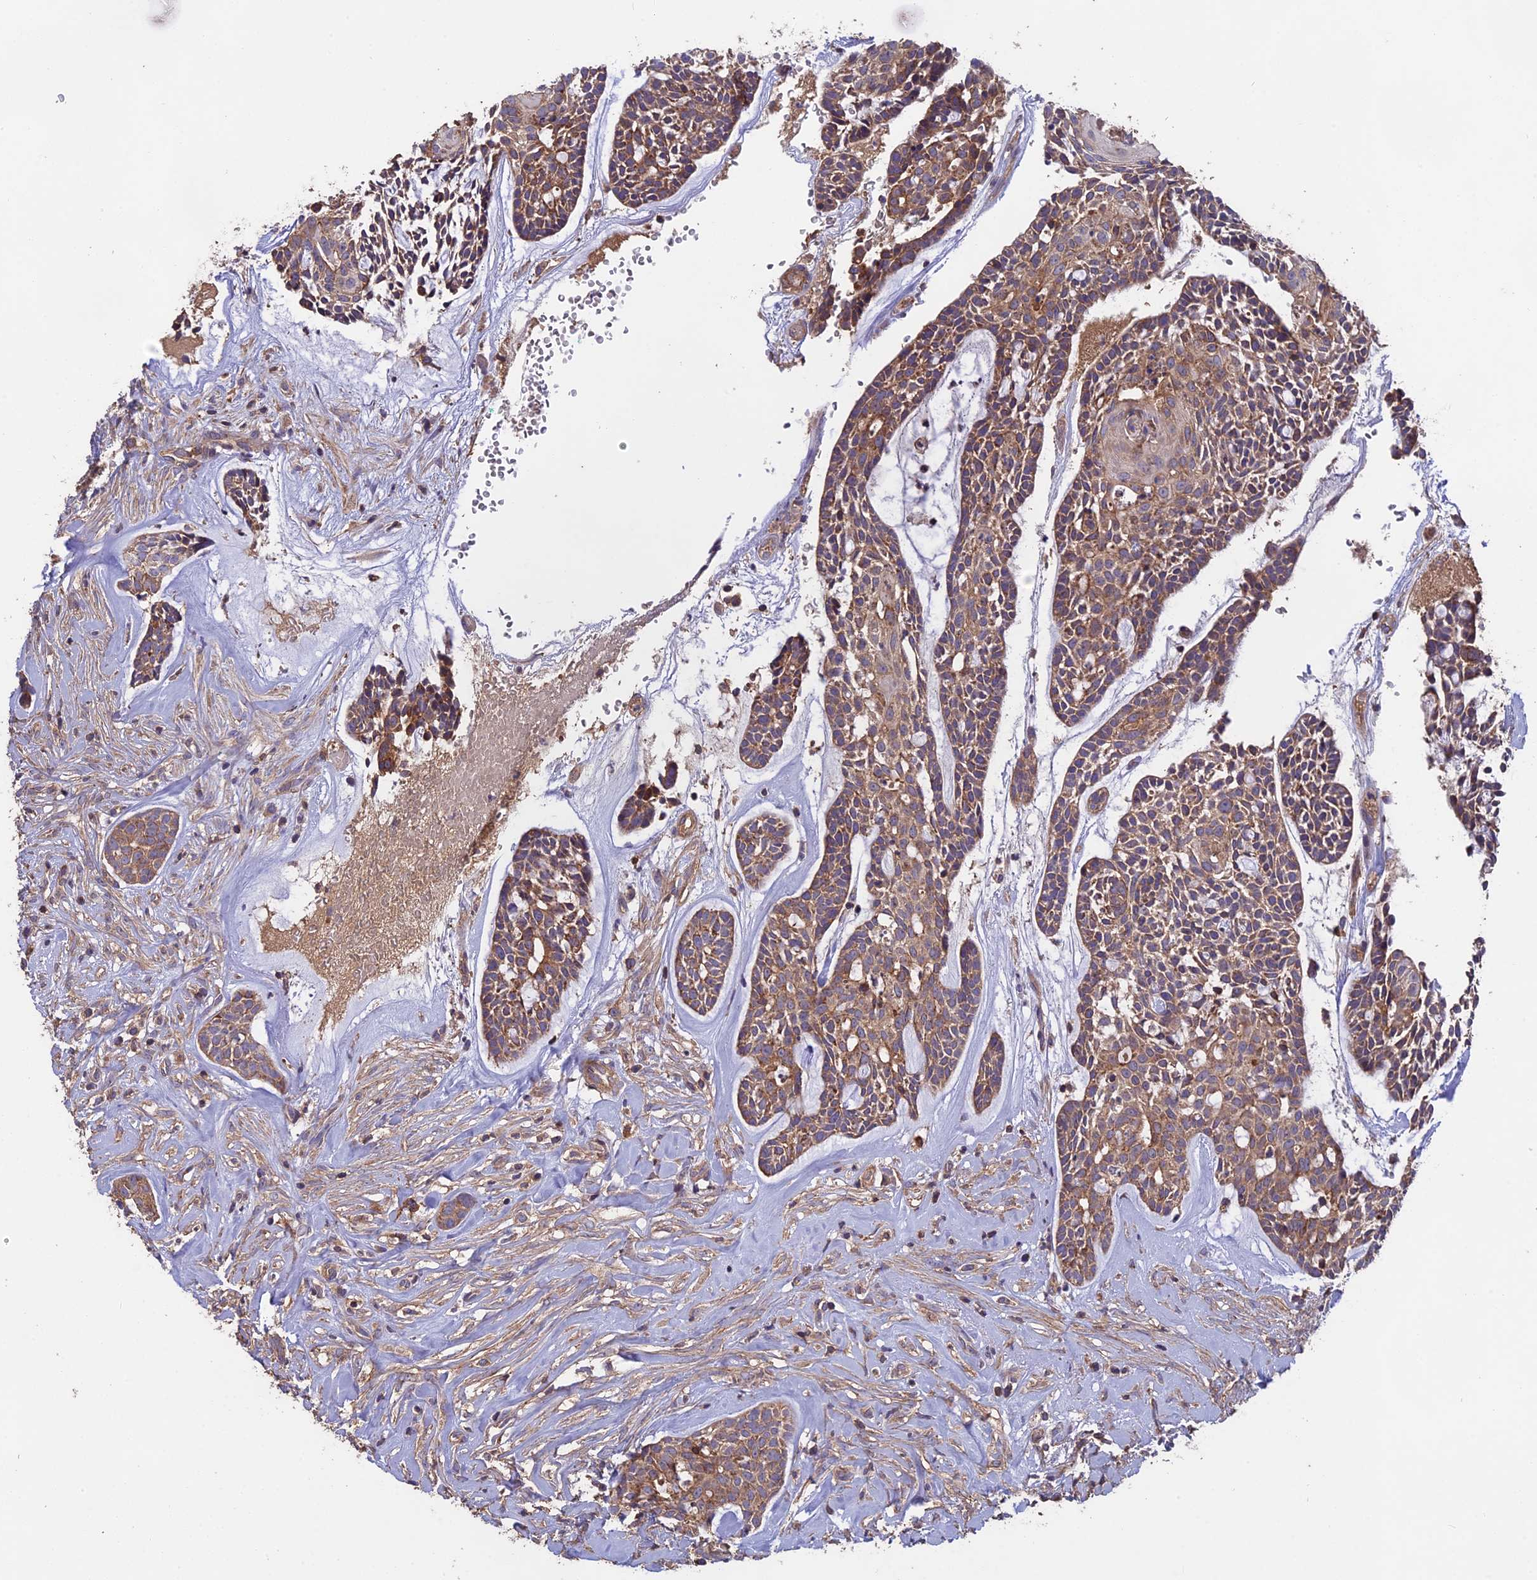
{"staining": {"intensity": "moderate", "quantity": ">75%", "location": "cytoplasmic/membranous"}, "tissue": "head and neck cancer", "cell_type": "Tumor cells", "image_type": "cancer", "snomed": [{"axis": "morphology", "description": "Normal tissue, NOS"}, {"axis": "morphology", "description": "Adenocarcinoma, NOS"}, {"axis": "topography", "description": "Subcutis"}, {"axis": "topography", "description": "Nasopharynx"}, {"axis": "topography", "description": "Head-Neck"}], "caption": "Immunohistochemistry (IHC) of head and neck cancer (adenocarcinoma) exhibits medium levels of moderate cytoplasmic/membranous expression in approximately >75% of tumor cells.", "gene": "NUDT8", "patient": {"sex": "female", "age": 73}}